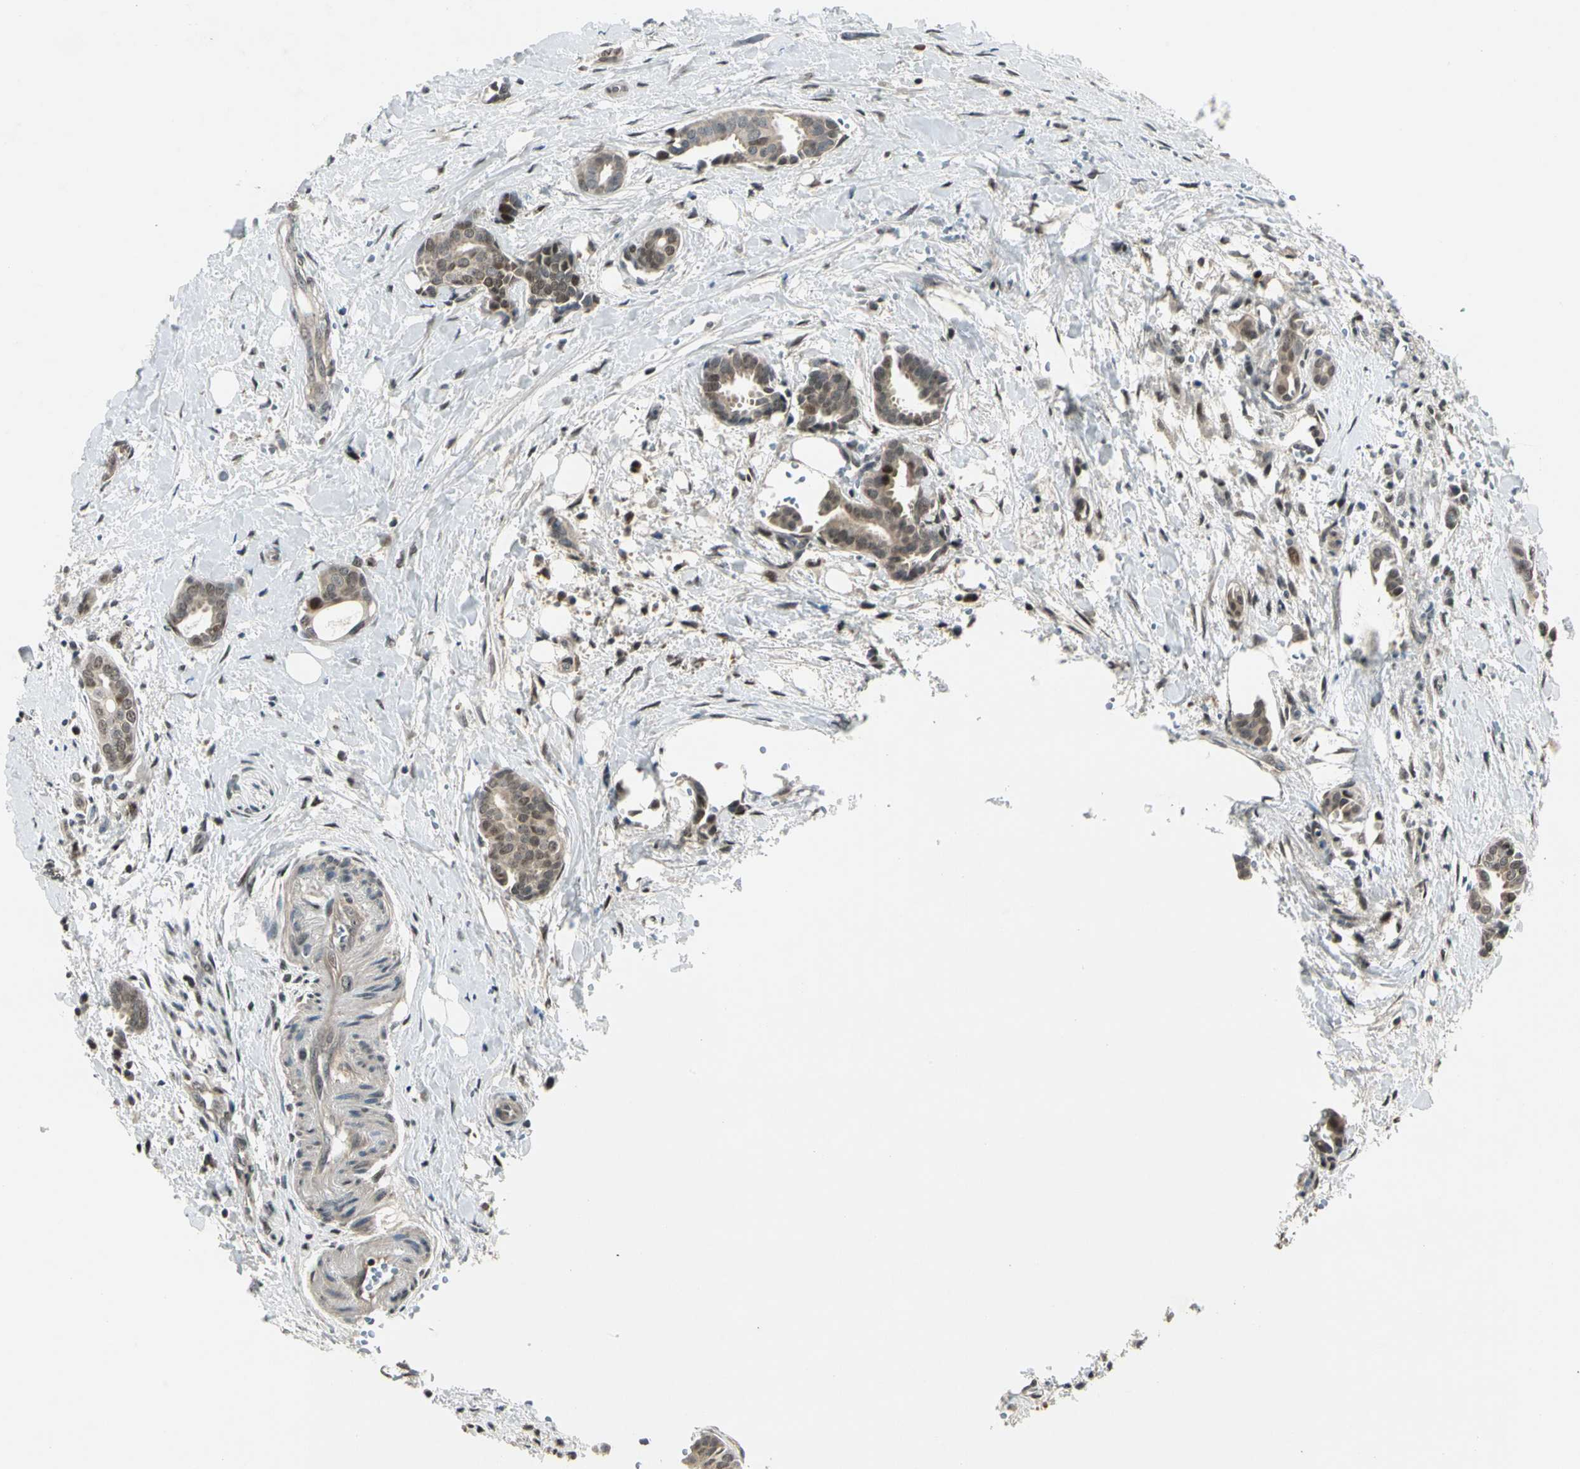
{"staining": {"intensity": "weak", "quantity": ">75%", "location": "cytoplasmic/membranous,nuclear"}, "tissue": "head and neck cancer", "cell_type": "Tumor cells", "image_type": "cancer", "snomed": [{"axis": "morphology", "description": "Adenocarcinoma, NOS"}, {"axis": "topography", "description": "Salivary gland"}, {"axis": "topography", "description": "Head-Neck"}], "caption": "The immunohistochemical stain highlights weak cytoplasmic/membranous and nuclear staining in tumor cells of head and neck cancer tissue. Nuclei are stained in blue.", "gene": "GTF3A", "patient": {"sex": "female", "age": 59}}